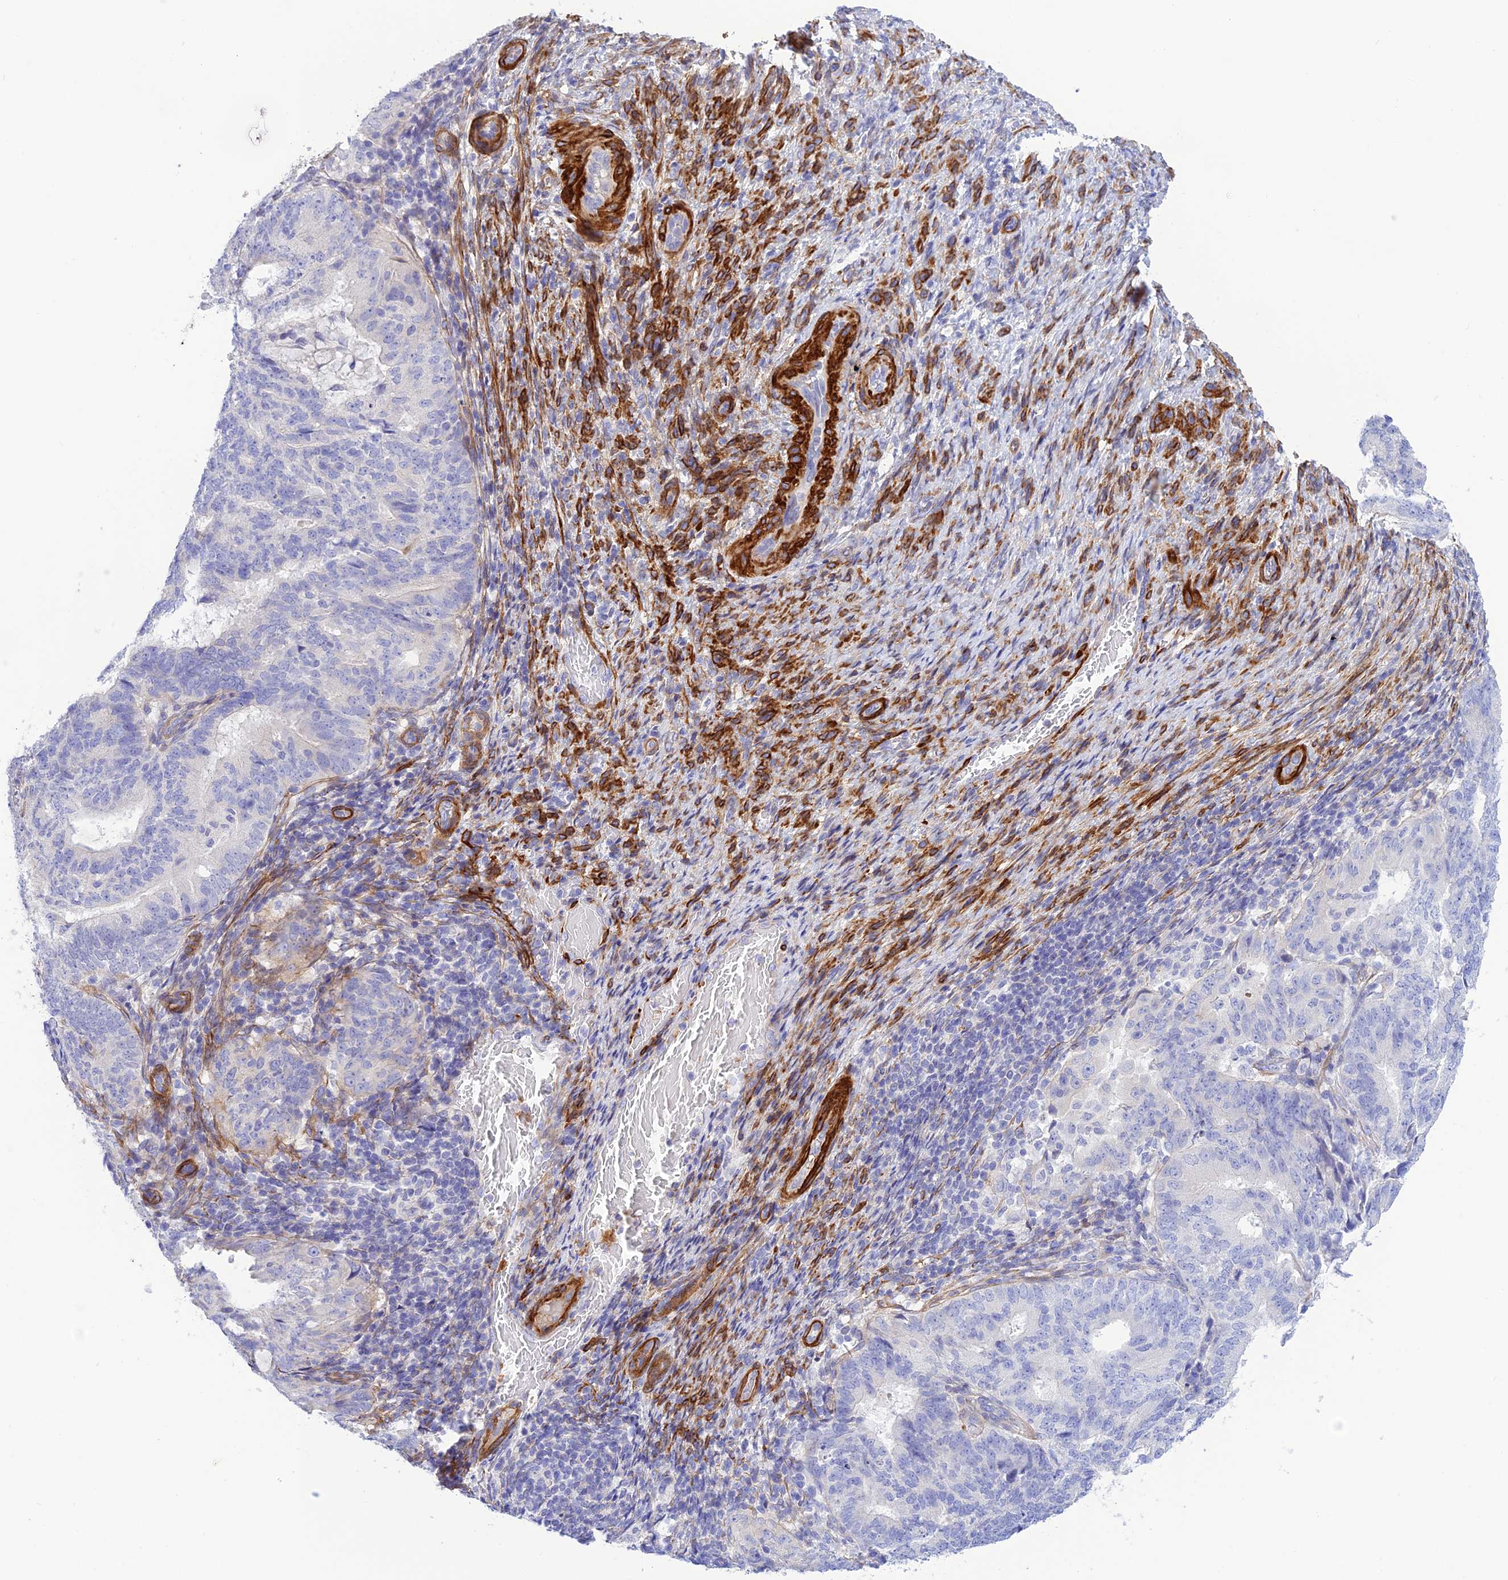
{"staining": {"intensity": "negative", "quantity": "none", "location": "none"}, "tissue": "endometrial cancer", "cell_type": "Tumor cells", "image_type": "cancer", "snomed": [{"axis": "morphology", "description": "Adenocarcinoma, NOS"}, {"axis": "topography", "description": "Endometrium"}], "caption": "There is no significant positivity in tumor cells of endometrial cancer (adenocarcinoma). (Immunohistochemistry, brightfield microscopy, high magnification).", "gene": "ZDHHC16", "patient": {"sex": "female", "age": 70}}